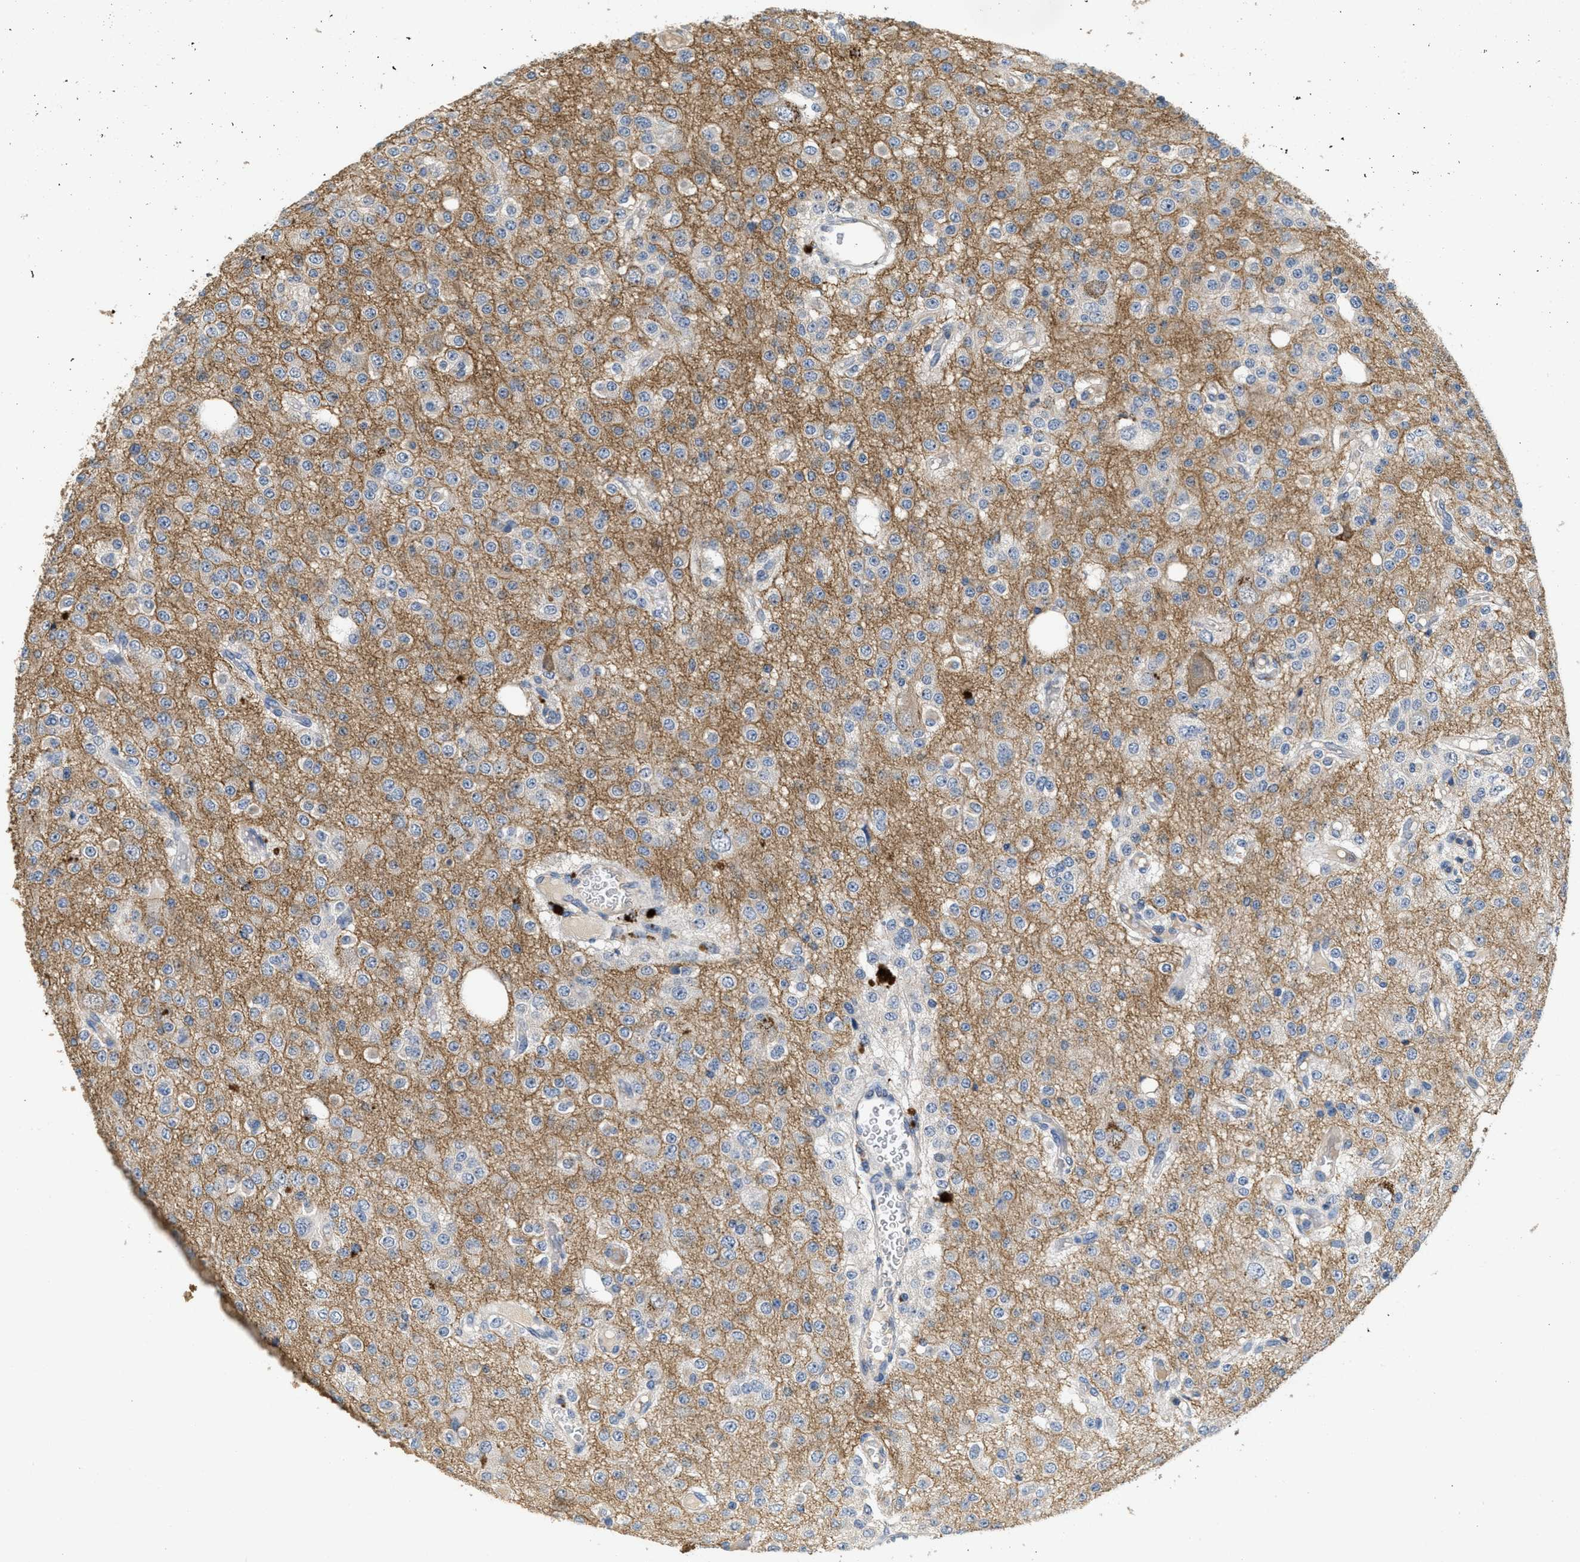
{"staining": {"intensity": "negative", "quantity": "none", "location": "none"}, "tissue": "glioma", "cell_type": "Tumor cells", "image_type": "cancer", "snomed": [{"axis": "morphology", "description": "Glioma, malignant, Low grade"}, {"axis": "topography", "description": "Brain"}], "caption": "DAB immunohistochemical staining of human malignant glioma (low-grade) demonstrates no significant expression in tumor cells.", "gene": "OSMR", "patient": {"sex": "male", "age": 38}}